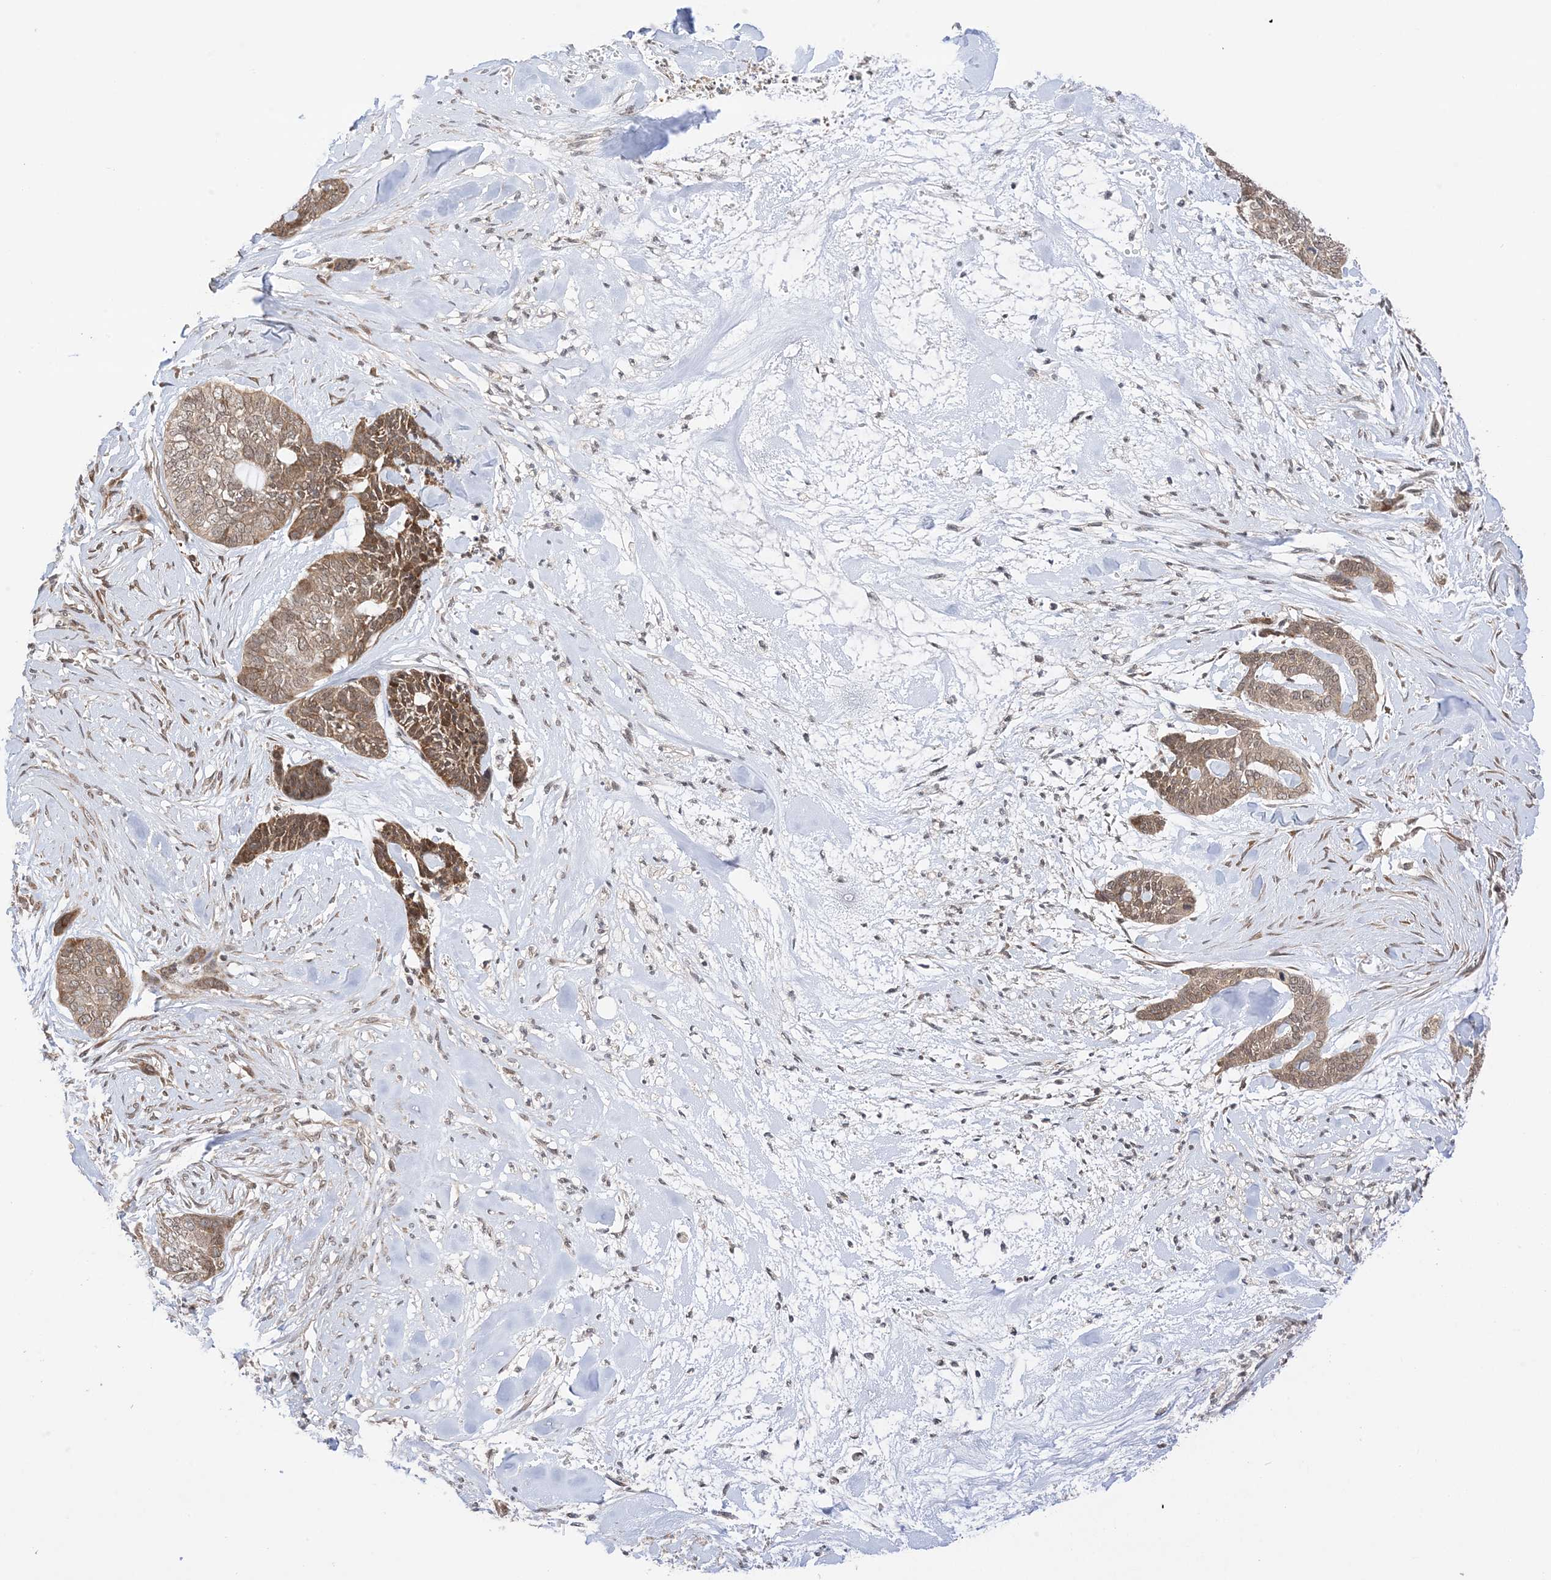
{"staining": {"intensity": "moderate", "quantity": ">75%", "location": "cytoplasmic/membranous,nuclear"}, "tissue": "skin cancer", "cell_type": "Tumor cells", "image_type": "cancer", "snomed": [{"axis": "morphology", "description": "Basal cell carcinoma"}, {"axis": "topography", "description": "Skin"}], "caption": "The histopathology image reveals immunohistochemical staining of skin basal cell carcinoma. There is moderate cytoplasmic/membranous and nuclear positivity is appreciated in approximately >75% of tumor cells. Ihc stains the protein of interest in brown and the nuclei are stained blue.", "gene": "UBE2E2", "patient": {"sex": "female", "age": 64}}